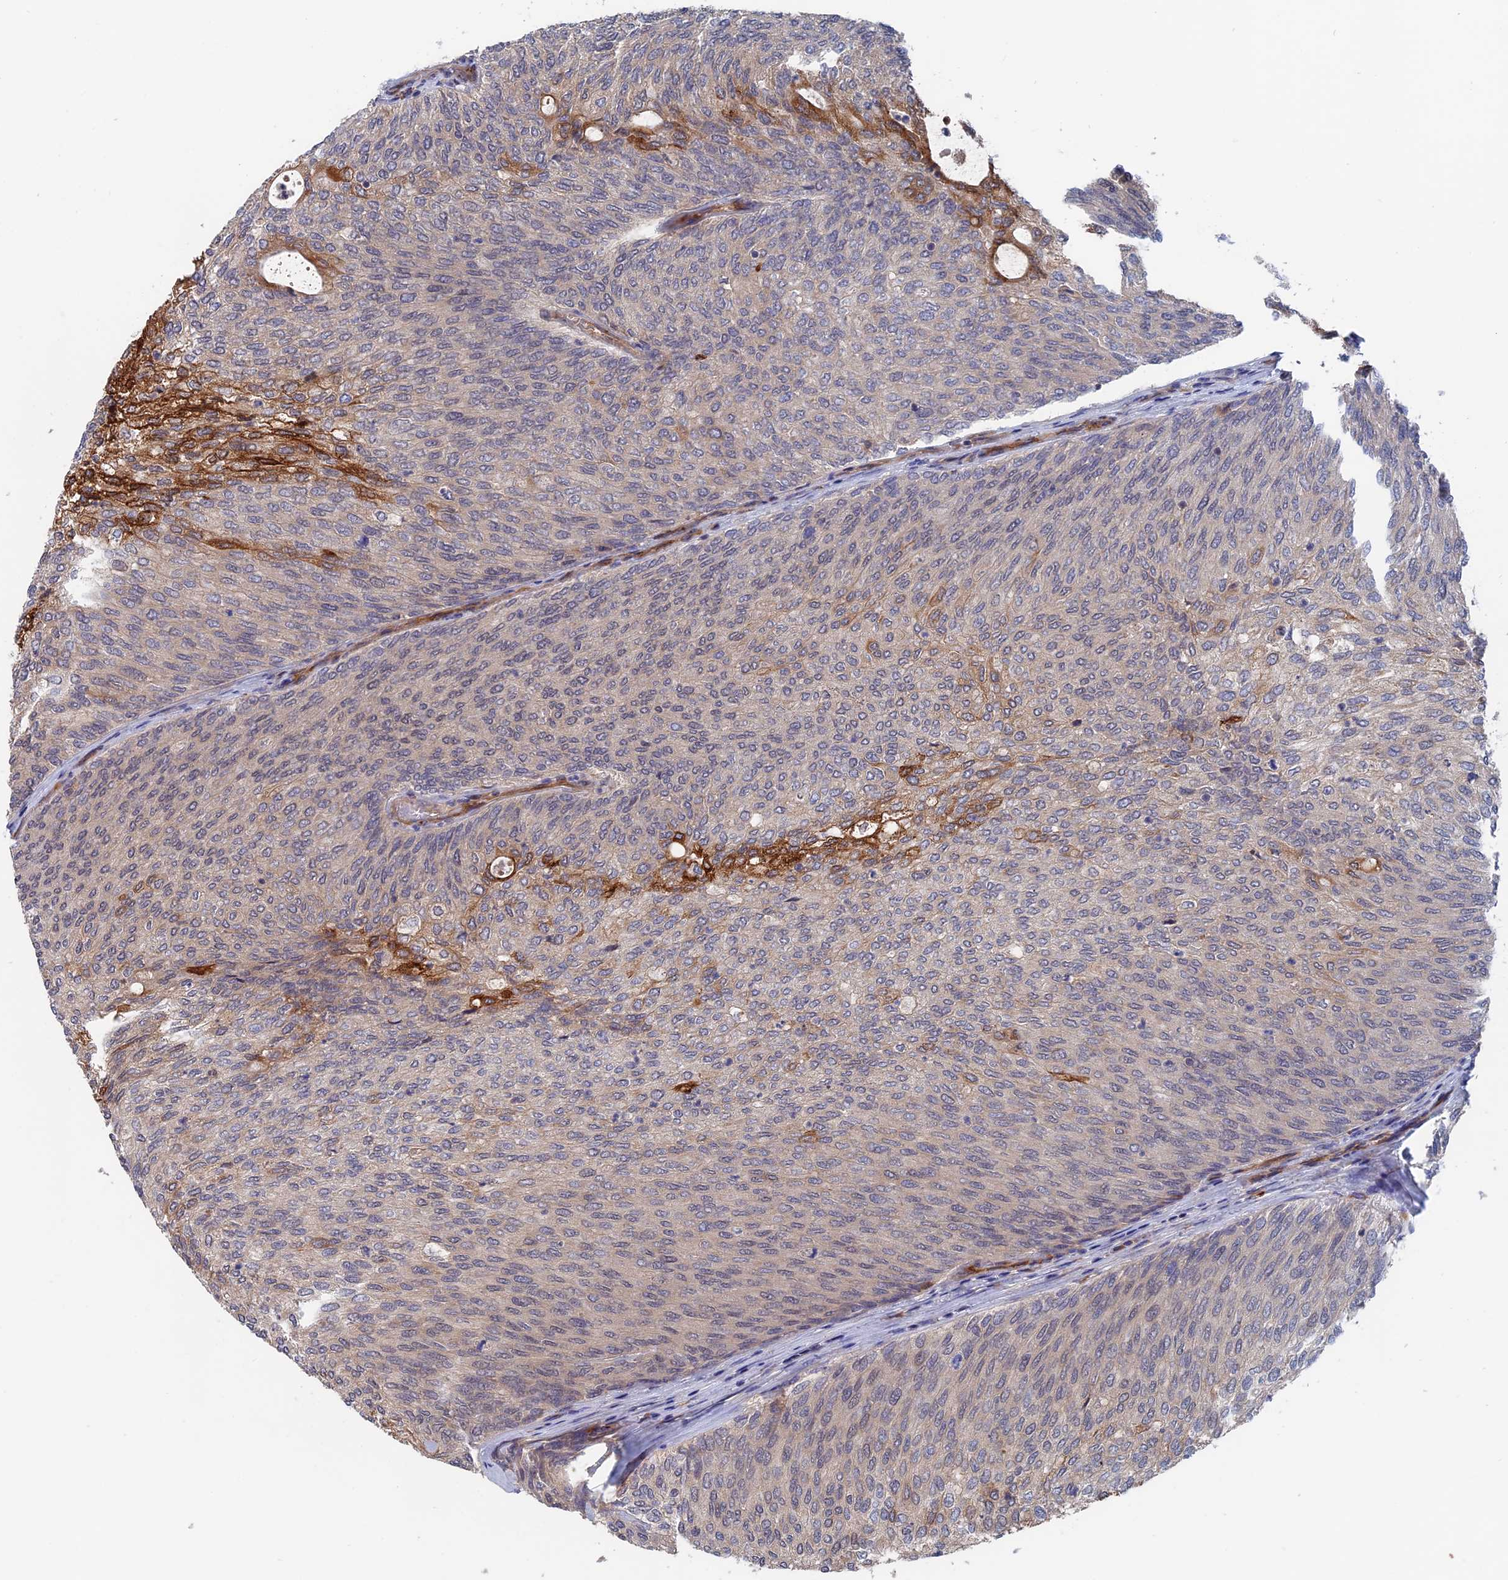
{"staining": {"intensity": "moderate", "quantity": "<25%", "location": "cytoplasmic/membranous"}, "tissue": "urothelial cancer", "cell_type": "Tumor cells", "image_type": "cancer", "snomed": [{"axis": "morphology", "description": "Urothelial carcinoma, Low grade"}, {"axis": "topography", "description": "Urinary bladder"}], "caption": "Urothelial cancer stained for a protein (brown) demonstrates moderate cytoplasmic/membranous positive positivity in about <25% of tumor cells.", "gene": "TRAPPC2L", "patient": {"sex": "female", "age": 79}}